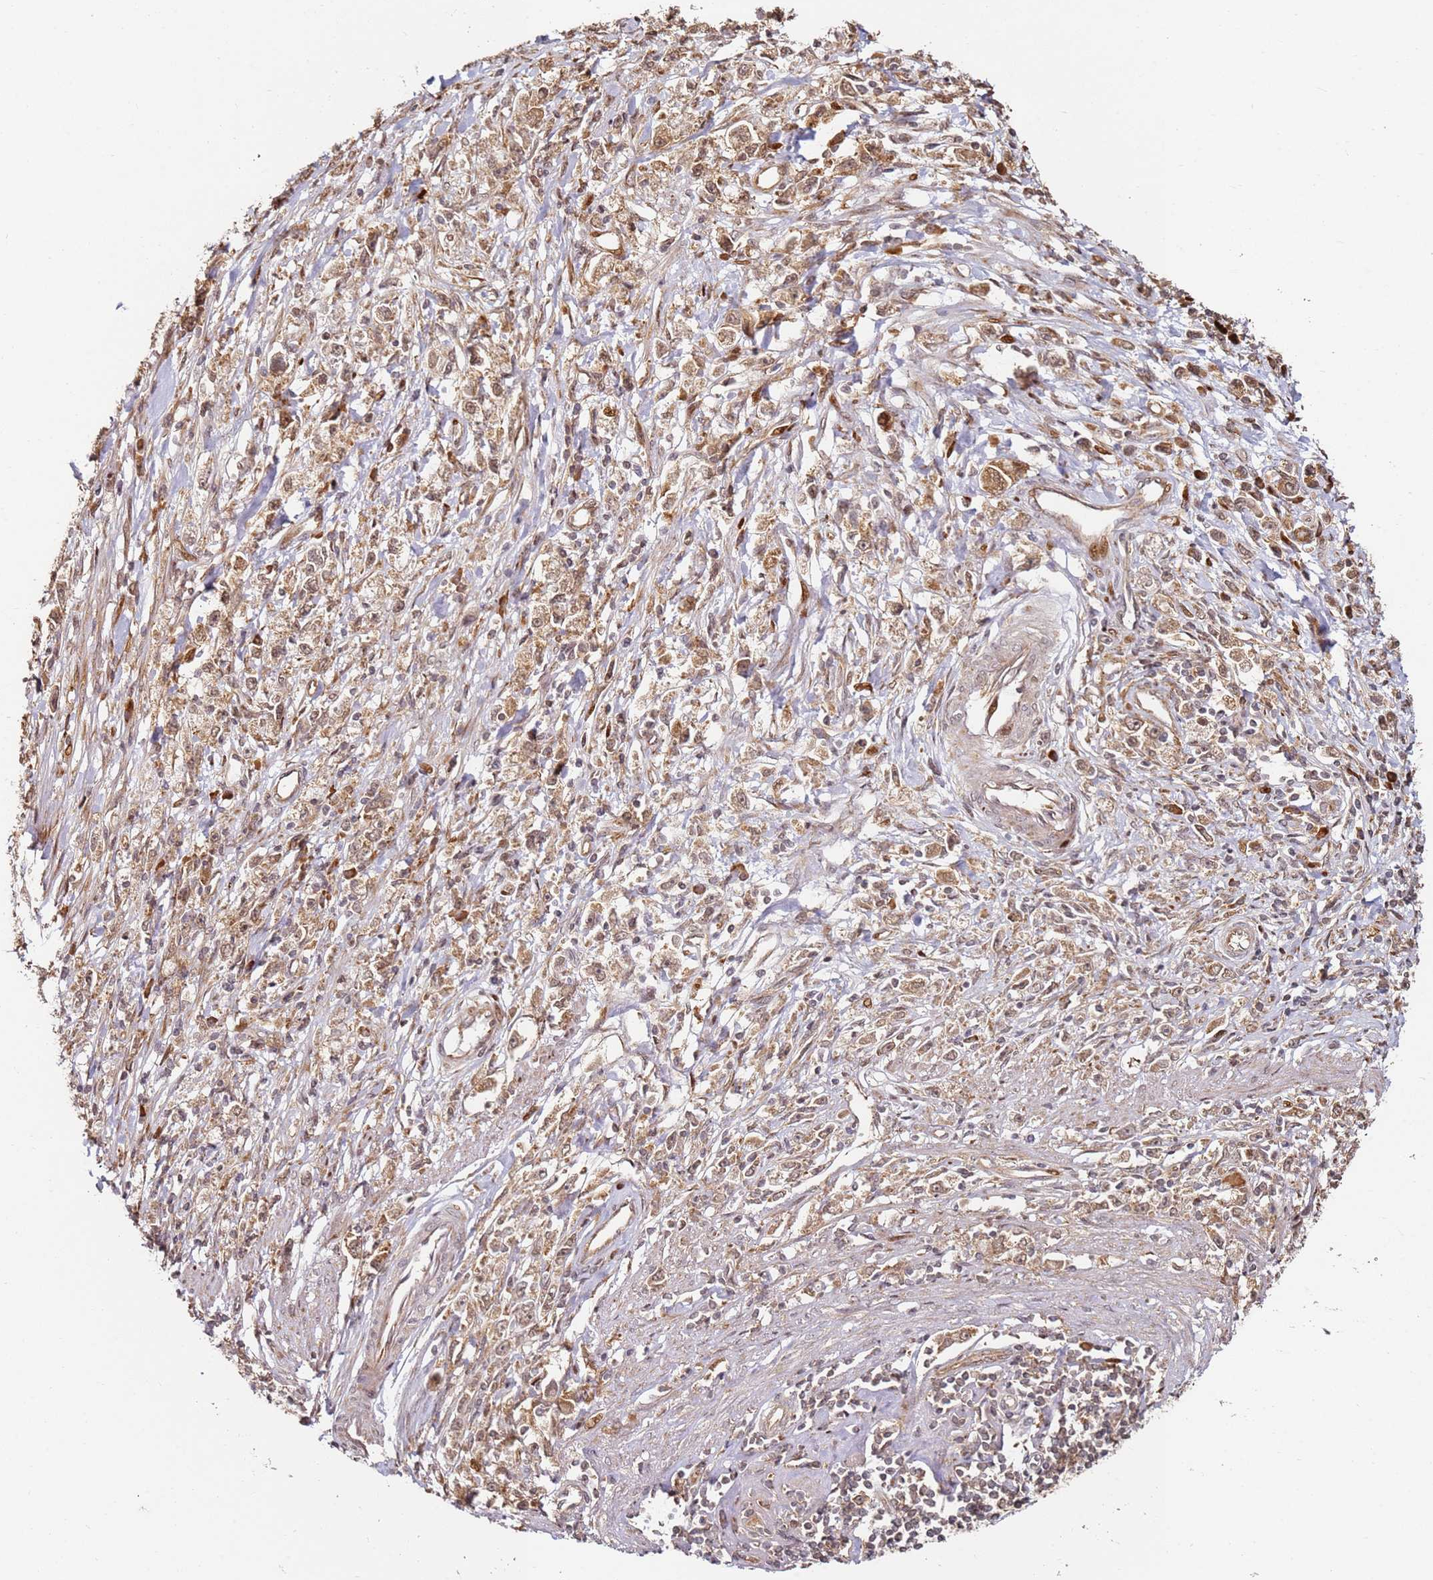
{"staining": {"intensity": "weak", "quantity": ">75%", "location": "cytoplasmic/membranous"}, "tissue": "stomach cancer", "cell_type": "Tumor cells", "image_type": "cancer", "snomed": [{"axis": "morphology", "description": "Adenocarcinoma, NOS"}, {"axis": "topography", "description": "Stomach"}], "caption": "Immunohistochemical staining of human stomach adenocarcinoma shows low levels of weak cytoplasmic/membranous protein positivity in approximately >75% of tumor cells.", "gene": "RPS3A", "patient": {"sex": "female", "age": 59}}